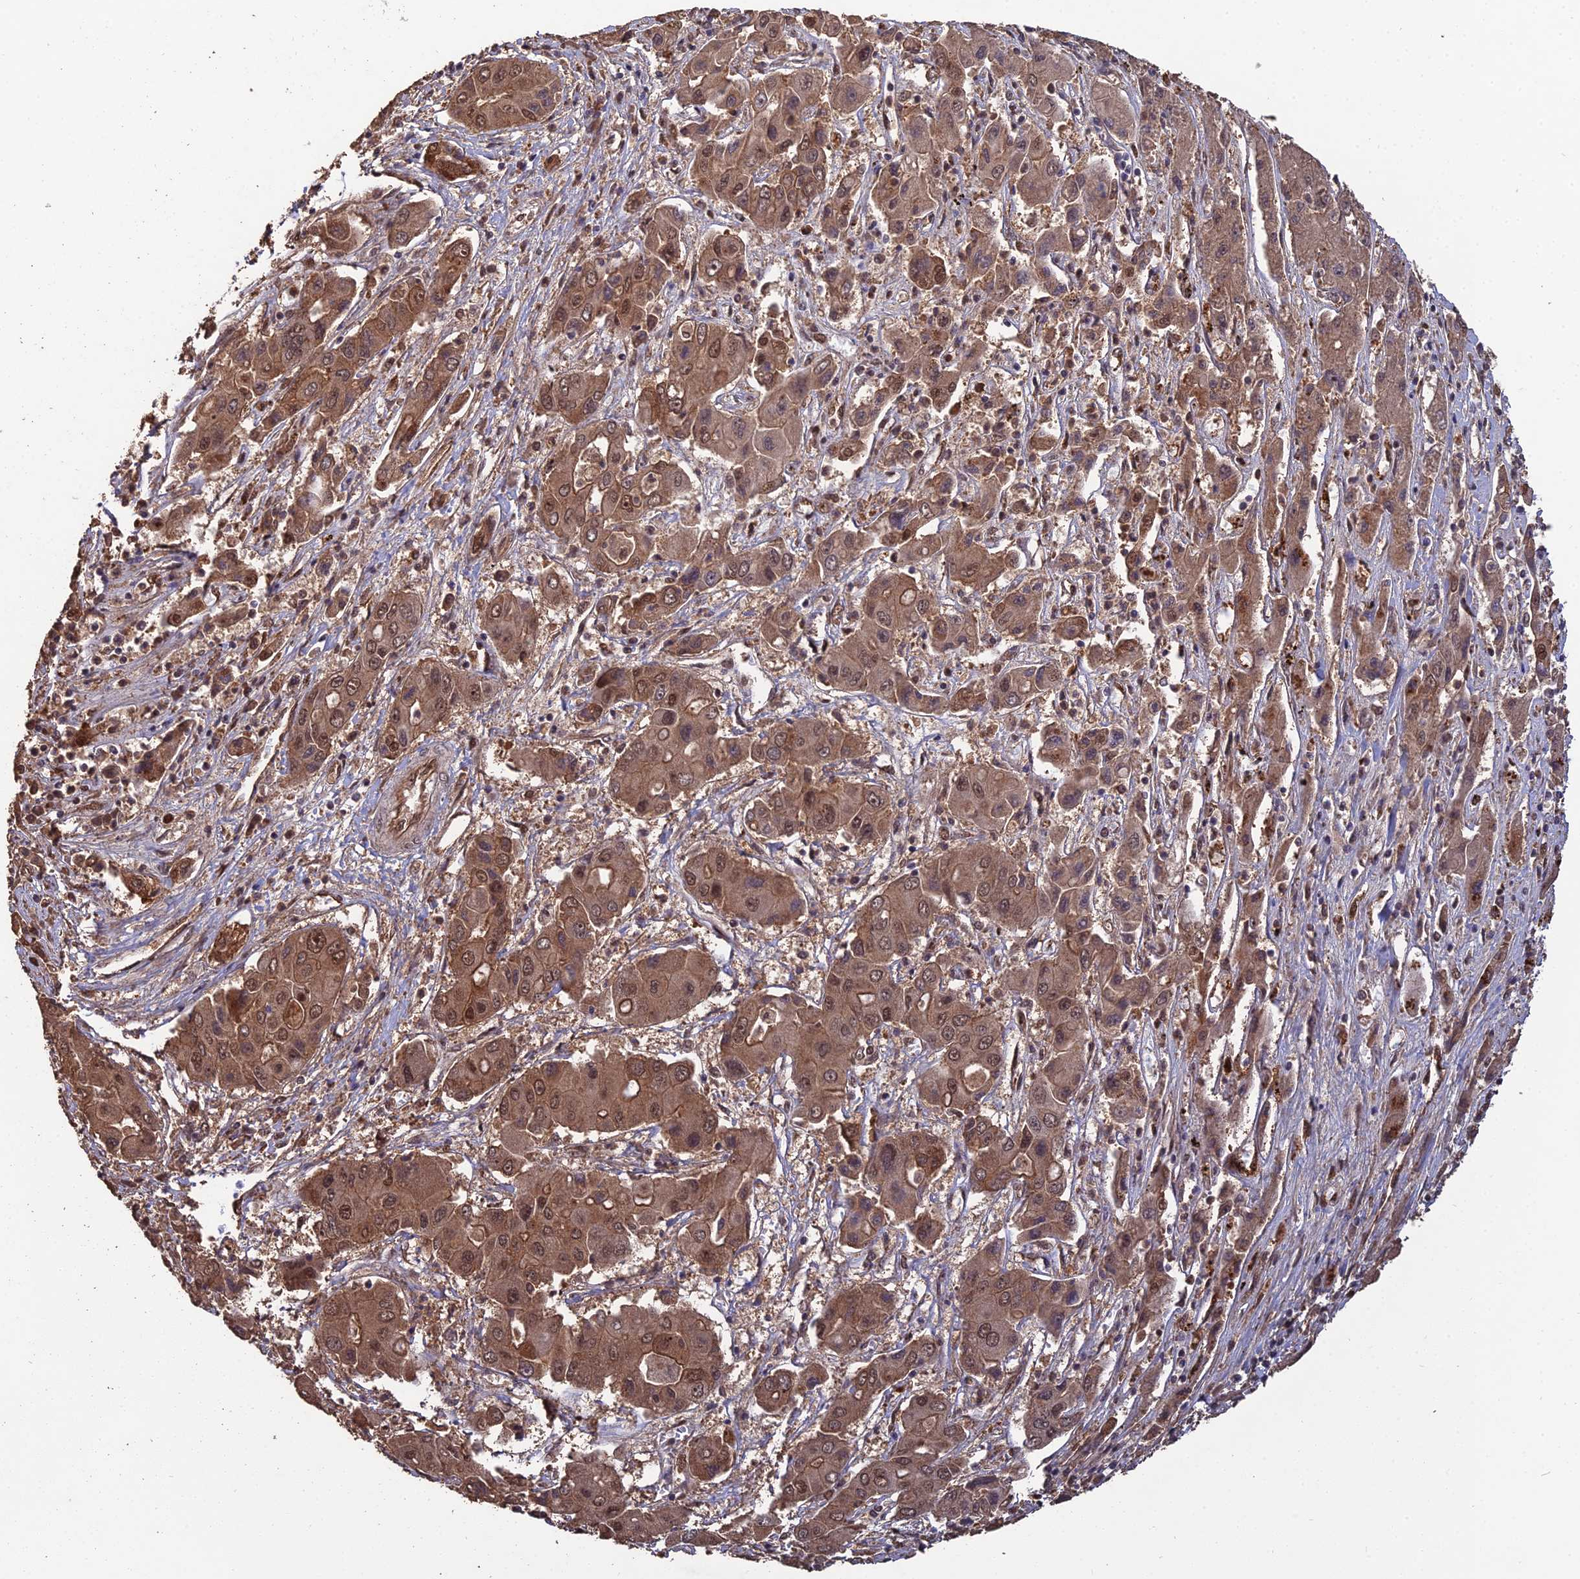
{"staining": {"intensity": "moderate", "quantity": ">75%", "location": "cytoplasmic/membranous,nuclear"}, "tissue": "liver cancer", "cell_type": "Tumor cells", "image_type": "cancer", "snomed": [{"axis": "morphology", "description": "Cholangiocarcinoma"}, {"axis": "topography", "description": "Liver"}], "caption": "IHC (DAB (3,3'-diaminobenzidine)) staining of cholangiocarcinoma (liver) demonstrates moderate cytoplasmic/membranous and nuclear protein staining in approximately >75% of tumor cells. The staining was performed using DAB (3,3'-diaminobenzidine) to visualize the protein expression in brown, while the nuclei were stained in blue with hematoxylin (Magnification: 20x).", "gene": "RALGAPA2", "patient": {"sex": "male", "age": 67}}